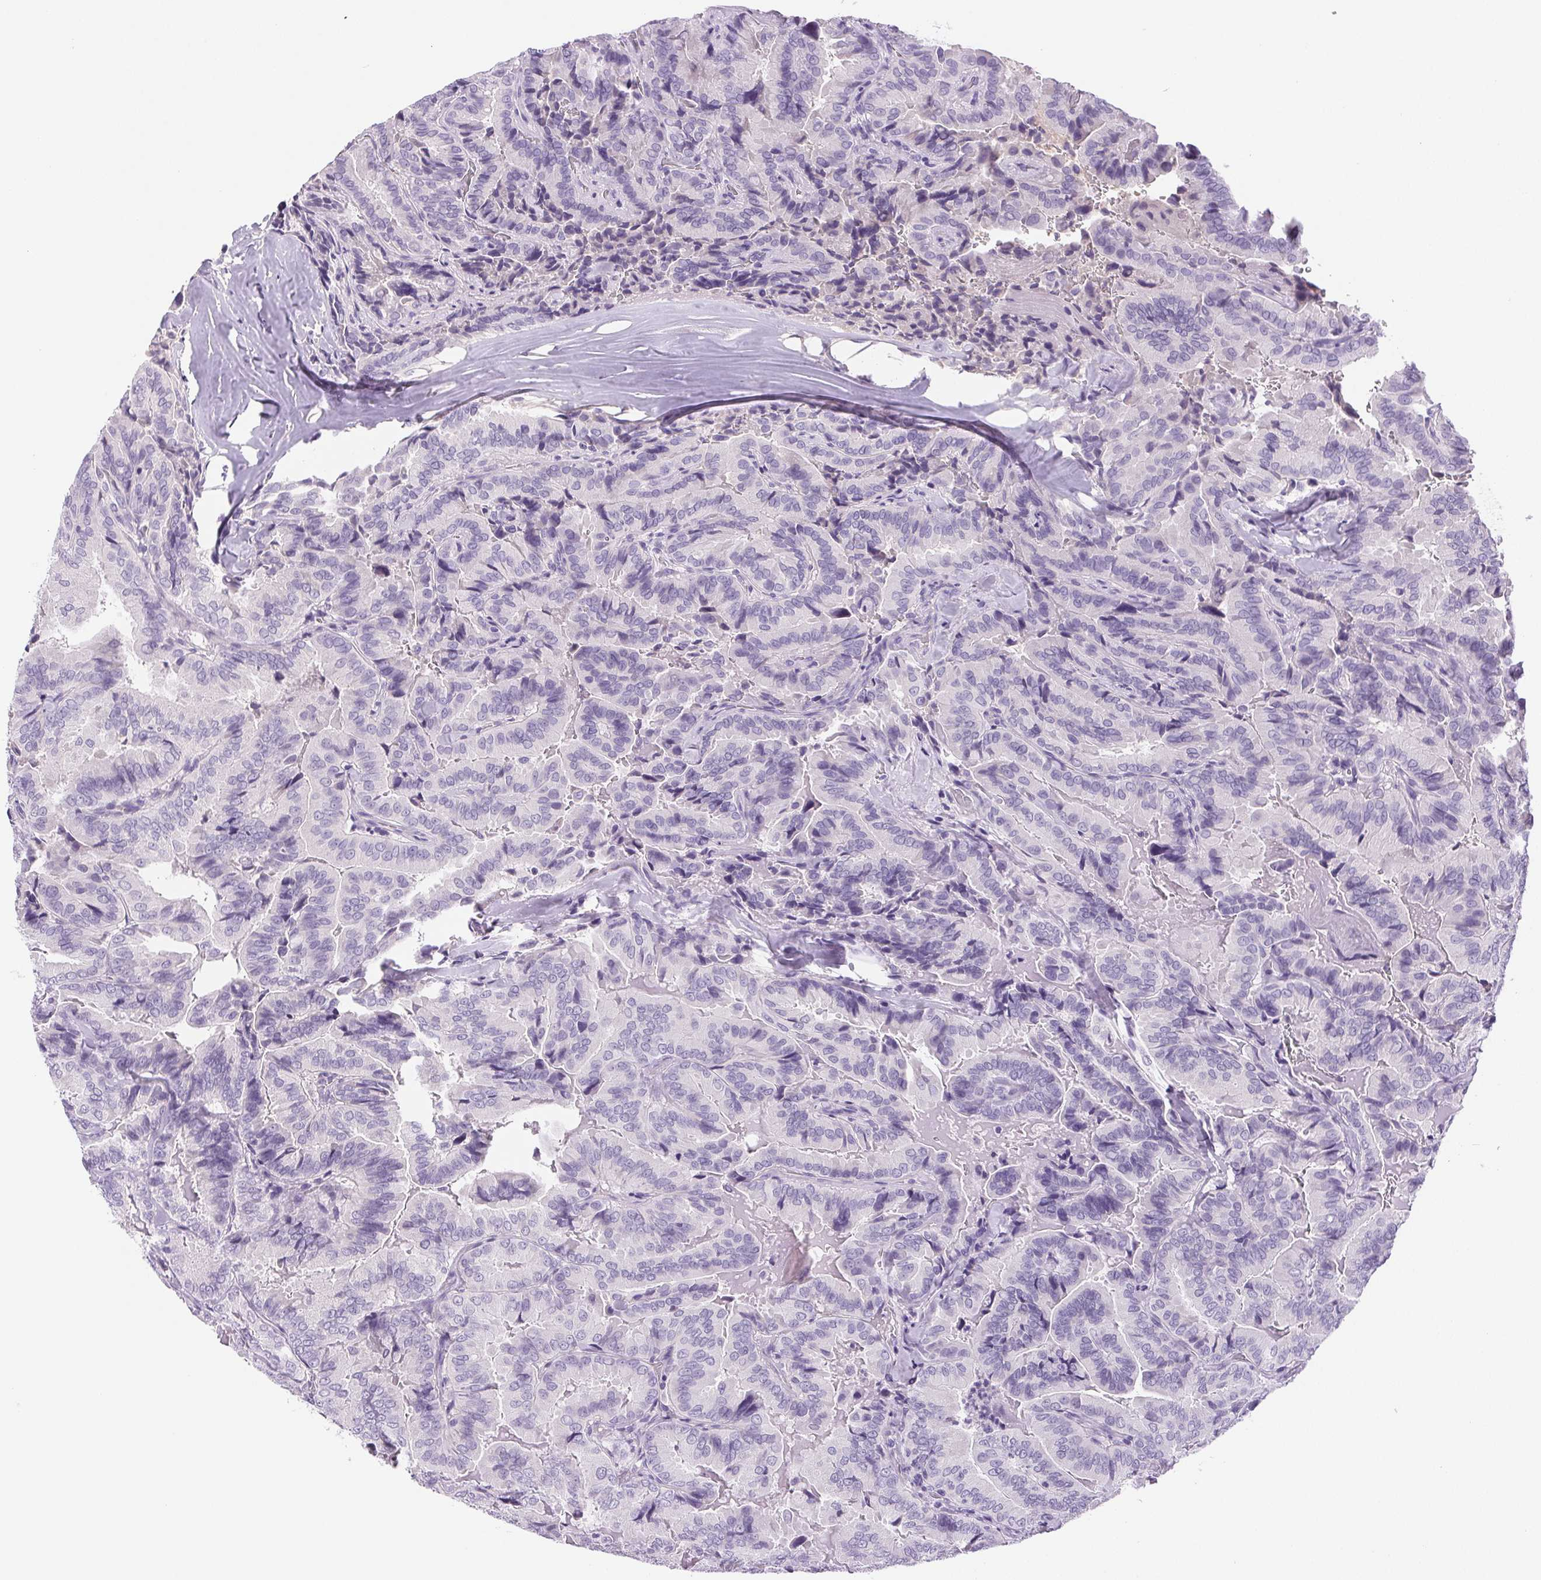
{"staining": {"intensity": "negative", "quantity": "none", "location": "none"}, "tissue": "thyroid cancer", "cell_type": "Tumor cells", "image_type": "cancer", "snomed": [{"axis": "morphology", "description": "Papillary adenocarcinoma, NOS"}, {"axis": "topography", "description": "Thyroid gland"}], "caption": "Immunohistochemical staining of papillary adenocarcinoma (thyroid) demonstrates no significant expression in tumor cells. (Stains: DAB IHC with hematoxylin counter stain, Microscopy: brightfield microscopy at high magnification).", "gene": "IFIT1B", "patient": {"sex": "male", "age": 61}}